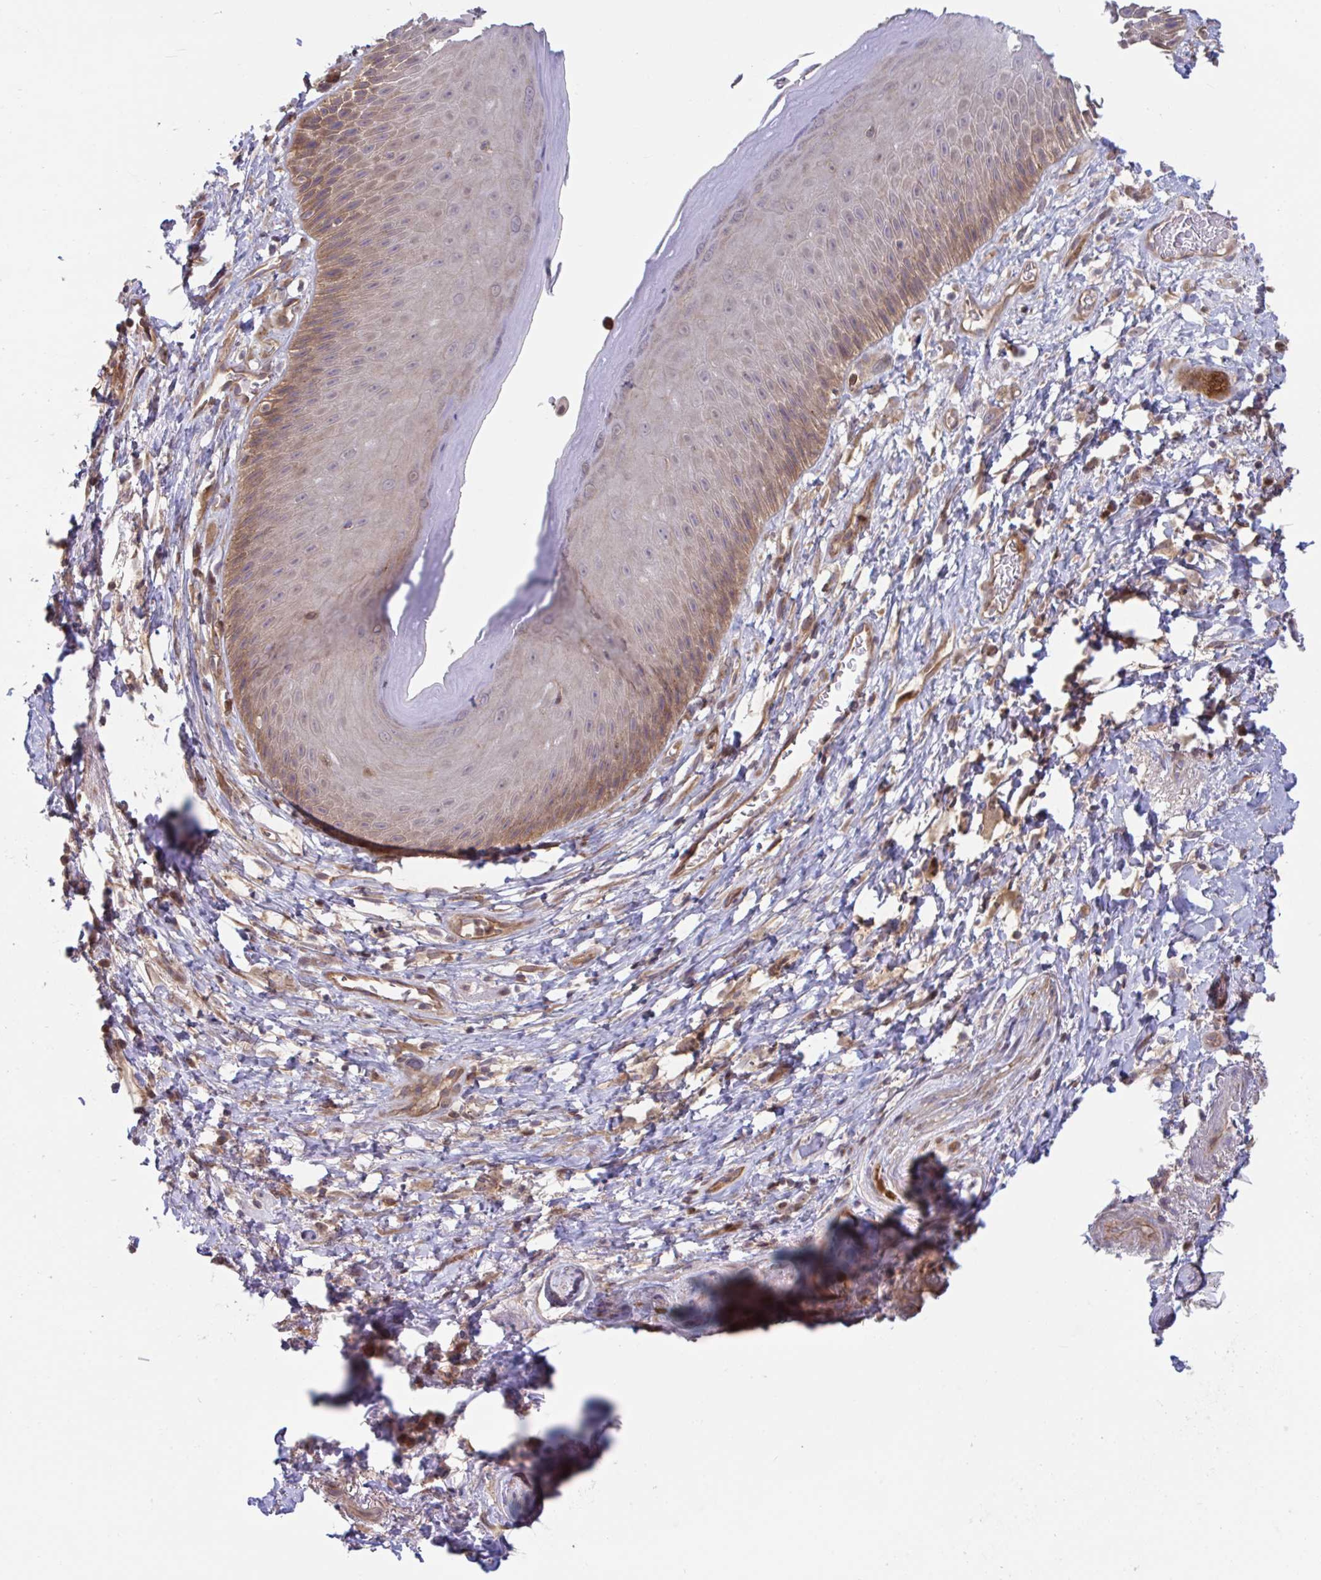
{"staining": {"intensity": "moderate", "quantity": "25%-75%", "location": "cytoplasmic/membranous,nuclear"}, "tissue": "skin", "cell_type": "Epidermal cells", "image_type": "normal", "snomed": [{"axis": "morphology", "description": "Normal tissue, NOS"}, {"axis": "topography", "description": "Anal"}], "caption": "Brown immunohistochemical staining in normal skin exhibits moderate cytoplasmic/membranous,nuclear positivity in about 25%-75% of epidermal cells. (Stains: DAB (3,3'-diaminobenzidine) in brown, nuclei in blue, Microscopy: brightfield microscopy at high magnification).", "gene": "LMNTD2", "patient": {"sex": "male", "age": 78}}